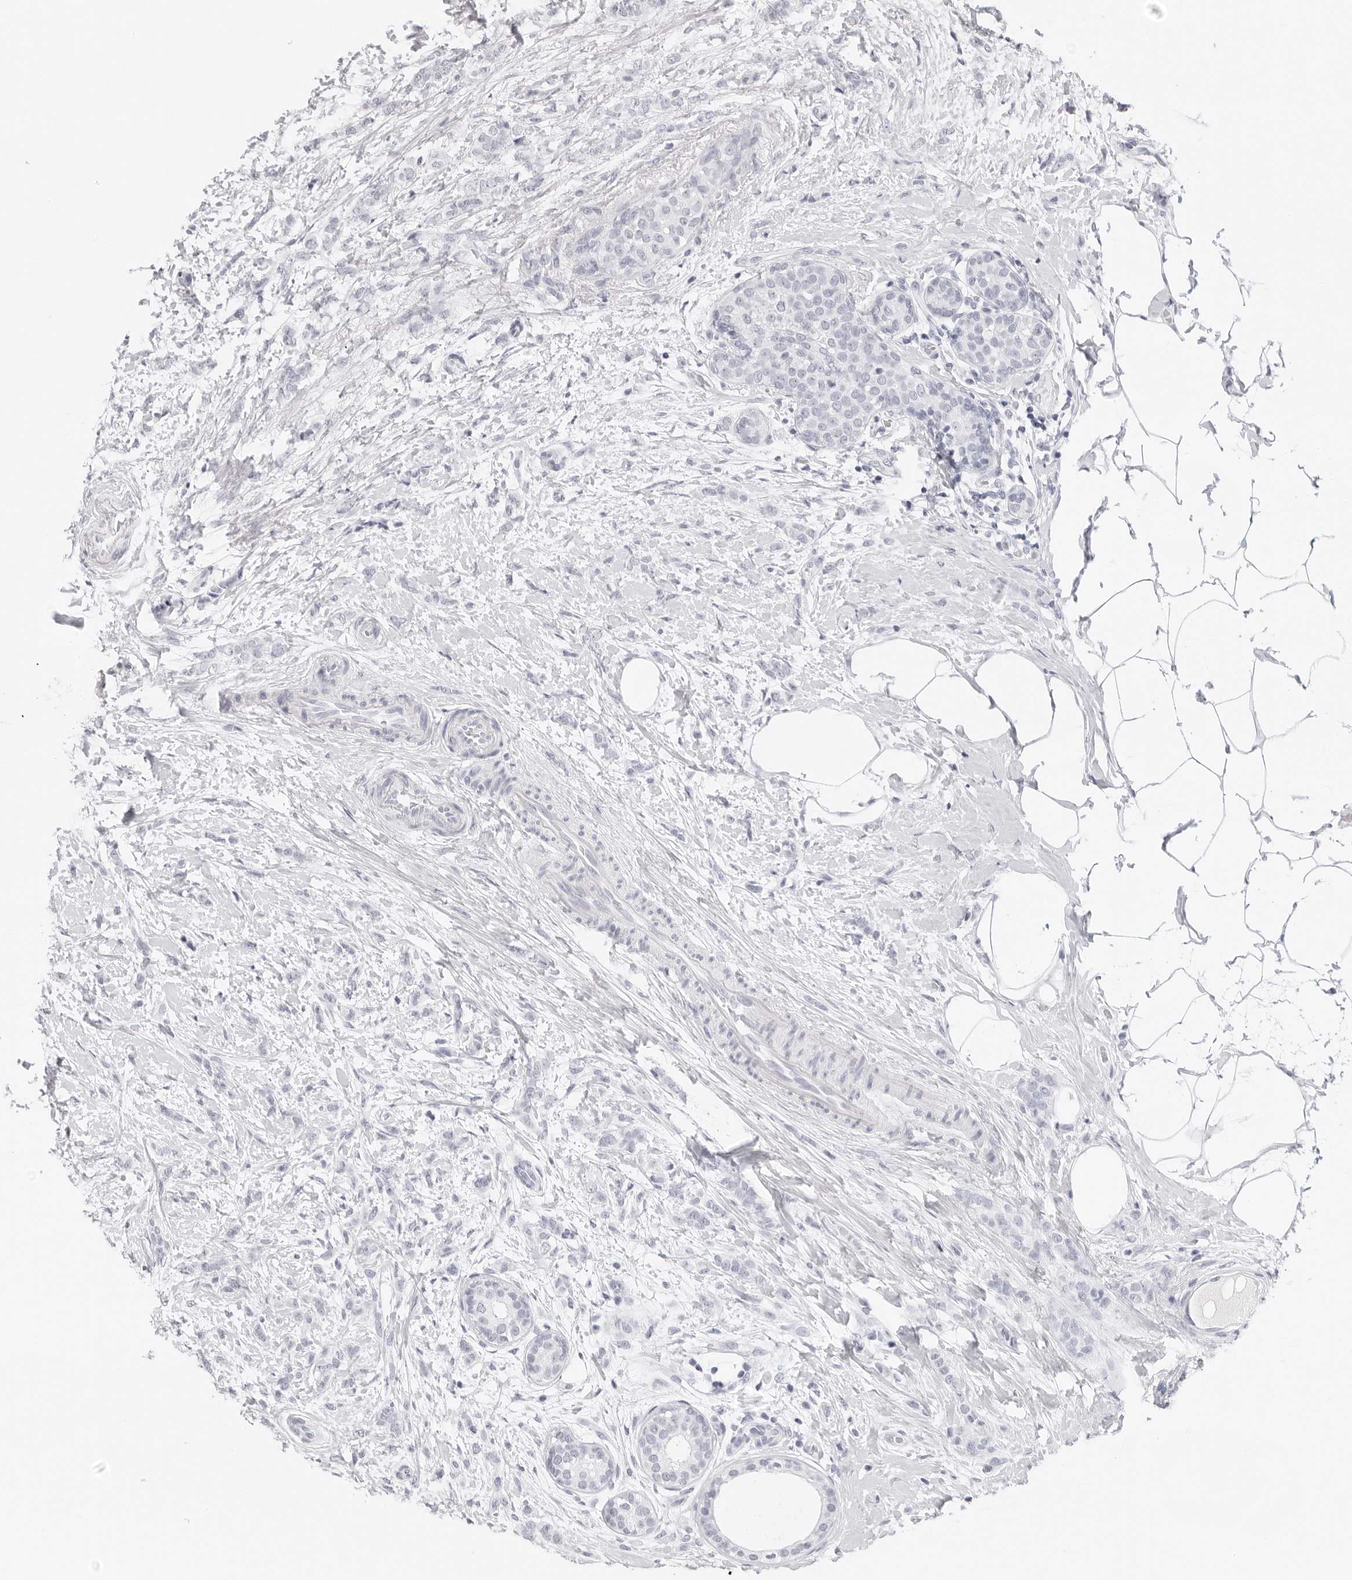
{"staining": {"intensity": "negative", "quantity": "none", "location": "none"}, "tissue": "breast cancer", "cell_type": "Tumor cells", "image_type": "cancer", "snomed": [{"axis": "morphology", "description": "Lobular carcinoma, in situ"}, {"axis": "morphology", "description": "Lobular carcinoma"}, {"axis": "topography", "description": "Breast"}], "caption": "Immunohistochemistry (IHC) image of breast cancer stained for a protein (brown), which reveals no positivity in tumor cells. Nuclei are stained in blue.", "gene": "AGMAT", "patient": {"sex": "female", "age": 41}}